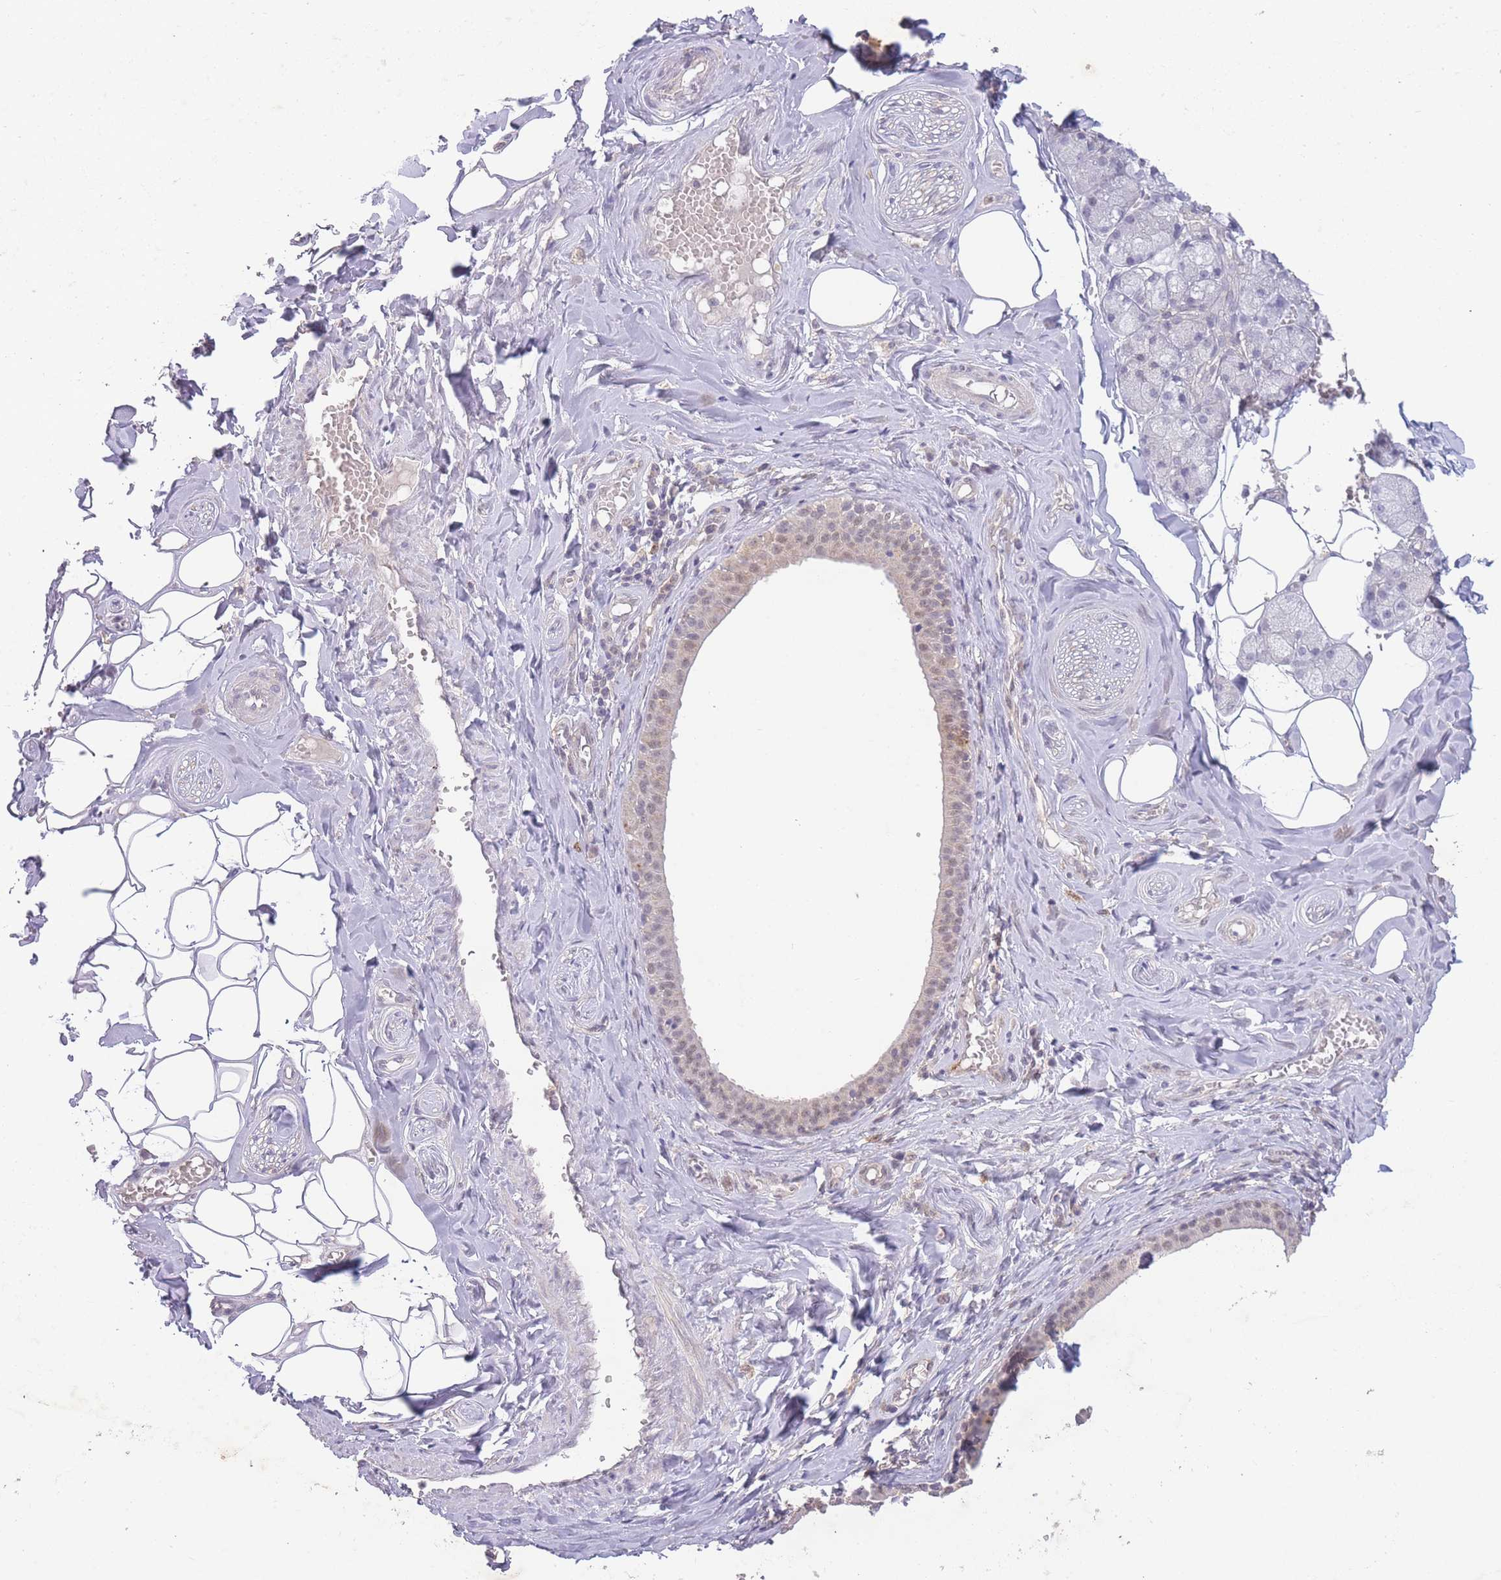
{"staining": {"intensity": "moderate", "quantity": "<25%", "location": "cytoplasmic/membranous"}, "tissue": "salivary gland", "cell_type": "Glandular cells", "image_type": "normal", "snomed": [{"axis": "morphology", "description": "Normal tissue, NOS"}, {"axis": "topography", "description": "Salivary gland"}], "caption": "Glandular cells display low levels of moderate cytoplasmic/membranous positivity in approximately <25% of cells in benign salivary gland. Nuclei are stained in blue.", "gene": "RNF144B", "patient": {"sex": "male", "age": 62}}